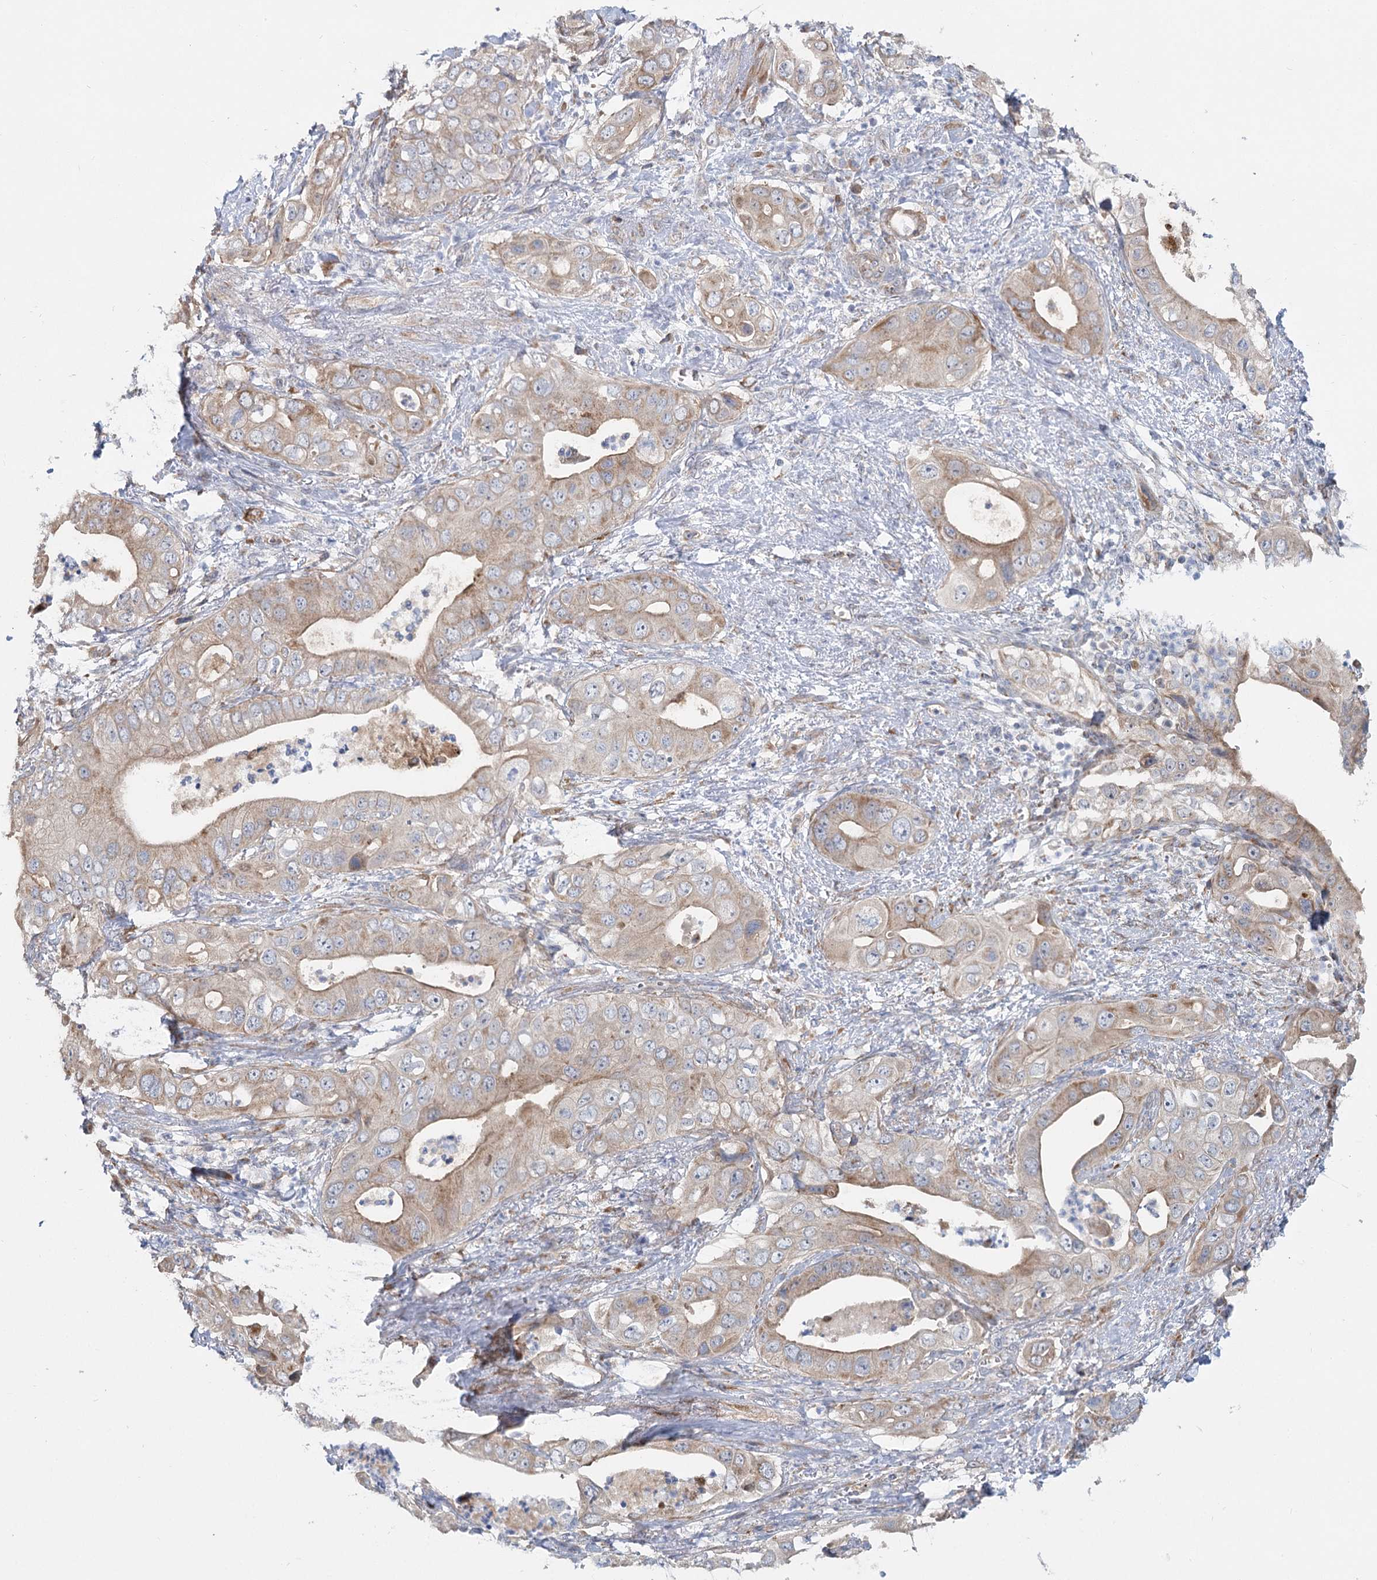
{"staining": {"intensity": "weak", "quantity": ">75%", "location": "cytoplasmic/membranous"}, "tissue": "pancreatic cancer", "cell_type": "Tumor cells", "image_type": "cancer", "snomed": [{"axis": "morphology", "description": "Adenocarcinoma, NOS"}, {"axis": "topography", "description": "Pancreas"}], "caption": "Immunohistochemistry (IHC) micrograph of neoplastic tissue: pancreatic cancer (adenocarcinoma) stained using immunohistochemistry (IHC) demonstrates low levels of weak protein expression localized specifically in the cytoplasmic/membranous of tumor cells, appearing as a cytoplasmic/membranous brown color.", "gene": "CIB4", "patient": {"sex": "female", "age": 78}}